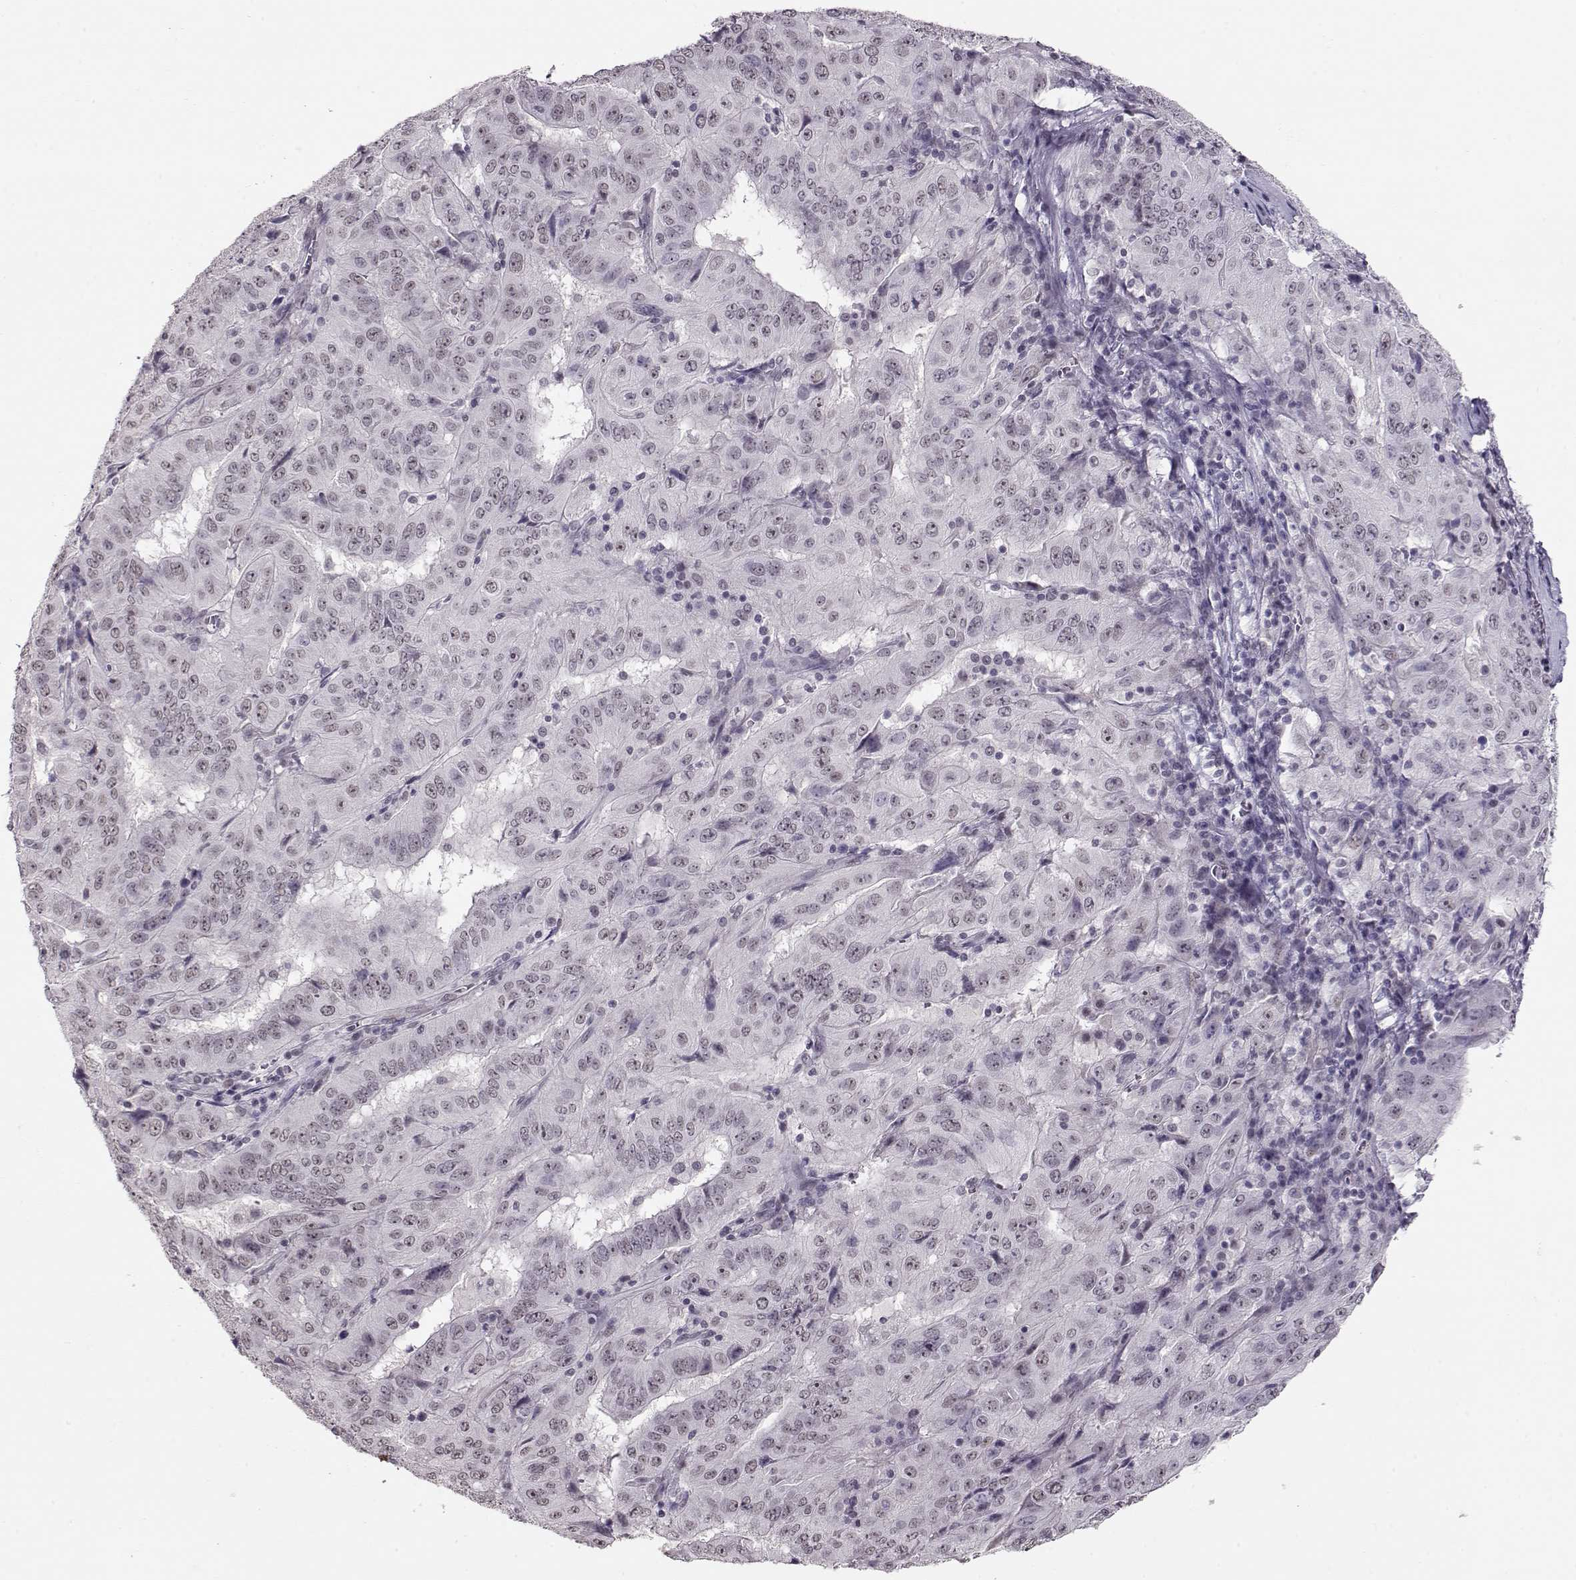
{"staining": {"intensity": "weak", "quantity": "25%-75%", "location": "nuclear"}, "tissue": "pancreatic cancer", "cell_type": "Tumor cells", "image_type": "cancer", "snomed": [{"axis": "morphology", "description": "Adenocarcinoma, NOS"}, {"axis": "topography", "description": "Pancreas"}], "caption": "Weak nuclear protein expression is seen in approximately 25%-75% of tumor cells in pancreatic cancer. (brown staining indicates protein expression, while blue staining denotes nuclei).", "gene": "PCP4", "patient": {"sex": "male", "age": 63}}